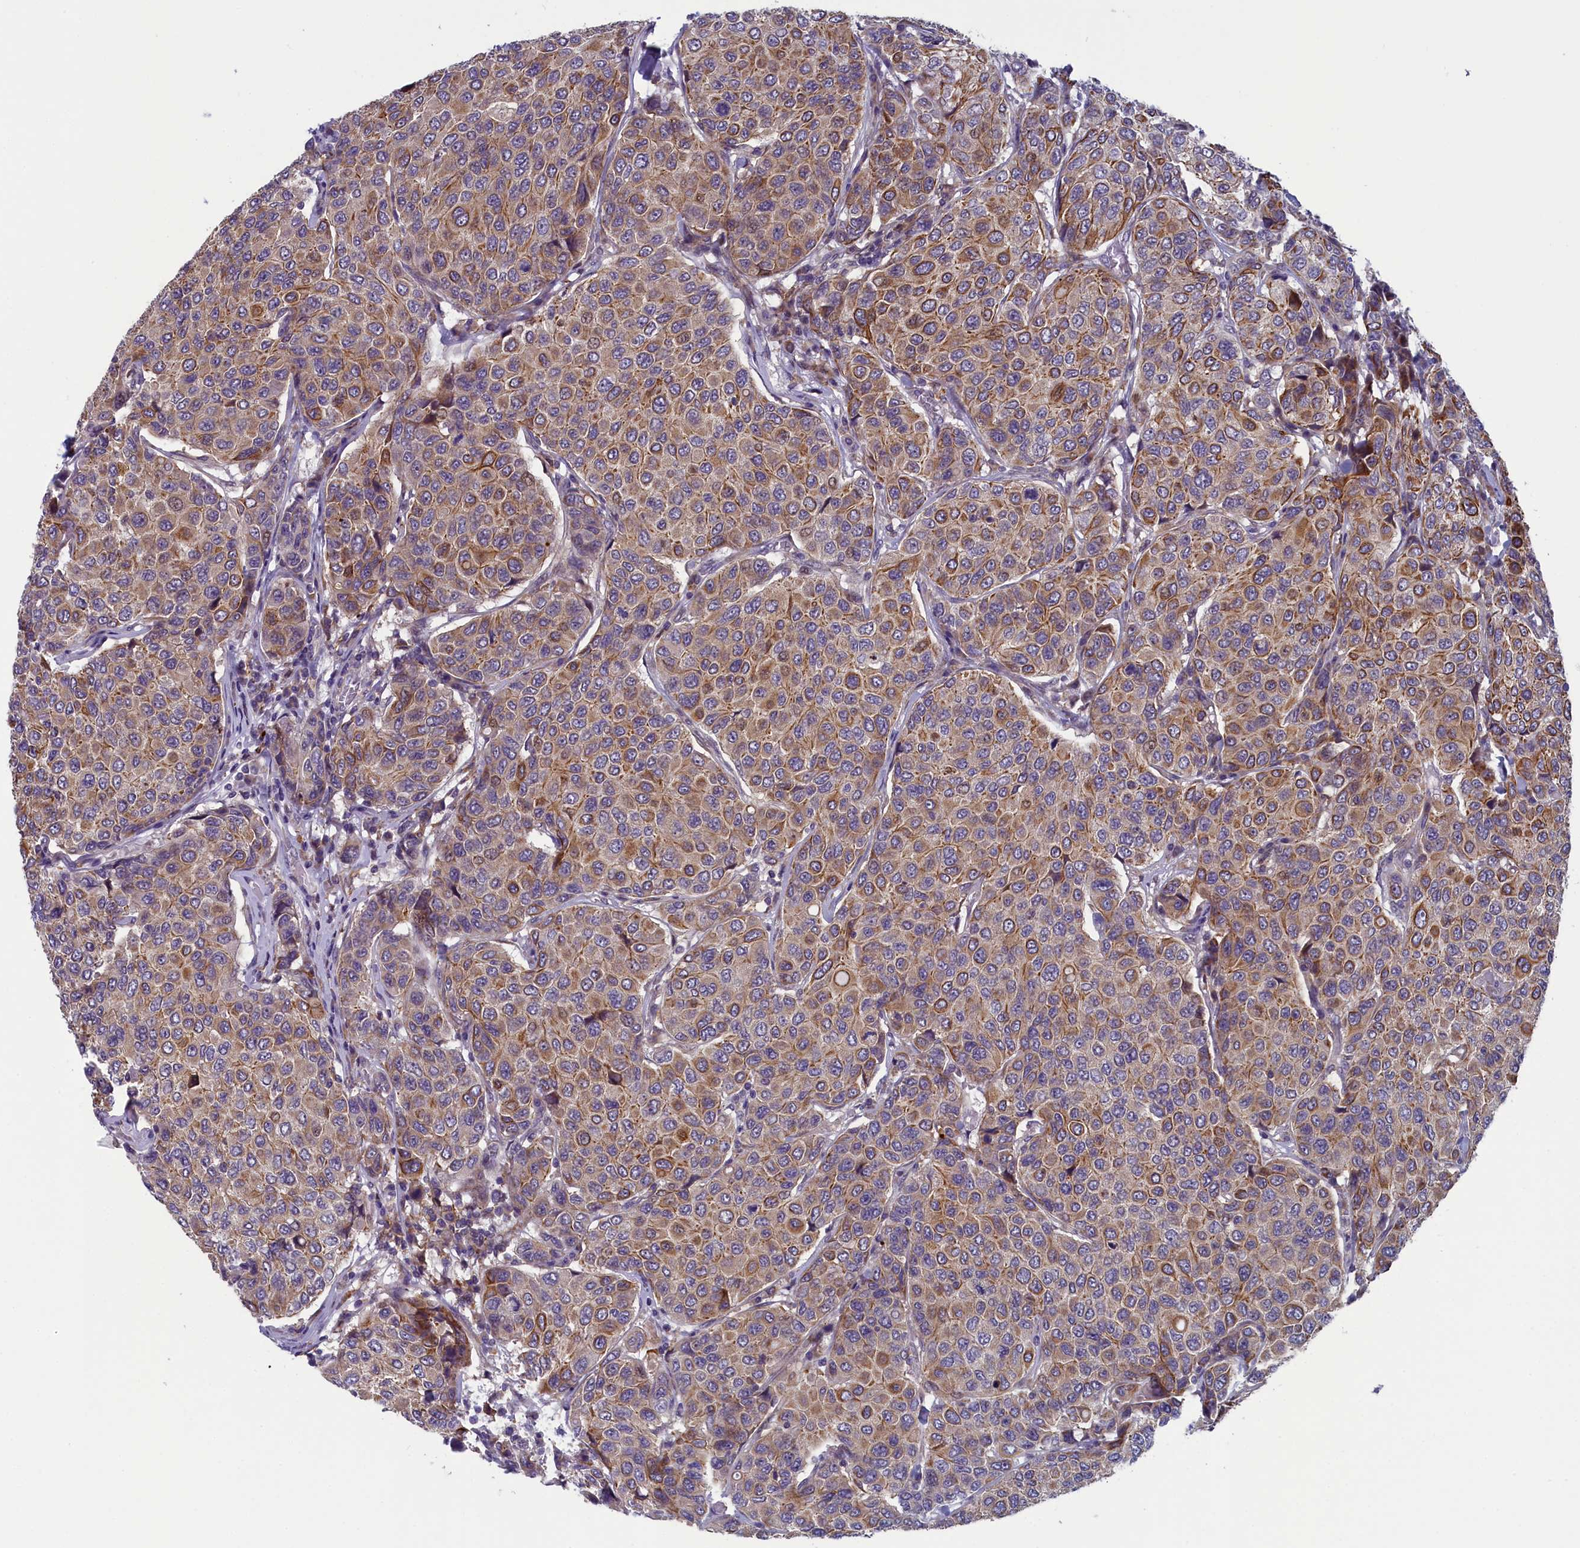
{"staining": {"intensity": "moderate", "quantity": "25%-75%", "location": "cytoplasmic/membranous"}, "tissue": "breast cancer", "cell_type": "Tumor cells", "image_type": "cancer", "snomed": [{"axis": "morphology", "description": "Duct carcinoma"}, {"axis": "topography", "description": "Breast"}], "caption": "DAB (3,3'-diaminobenzidine) immunohistochemical staining of breast cancer displays moderate cytoplasmic/membranous protein expression in approximately 25%-75% of tumor cells. The protein of interest is shown in brown color, while the nuclei are stained blue.", "gene": "ANKRD39", "patient": {"sex": "female", "age": 55}}